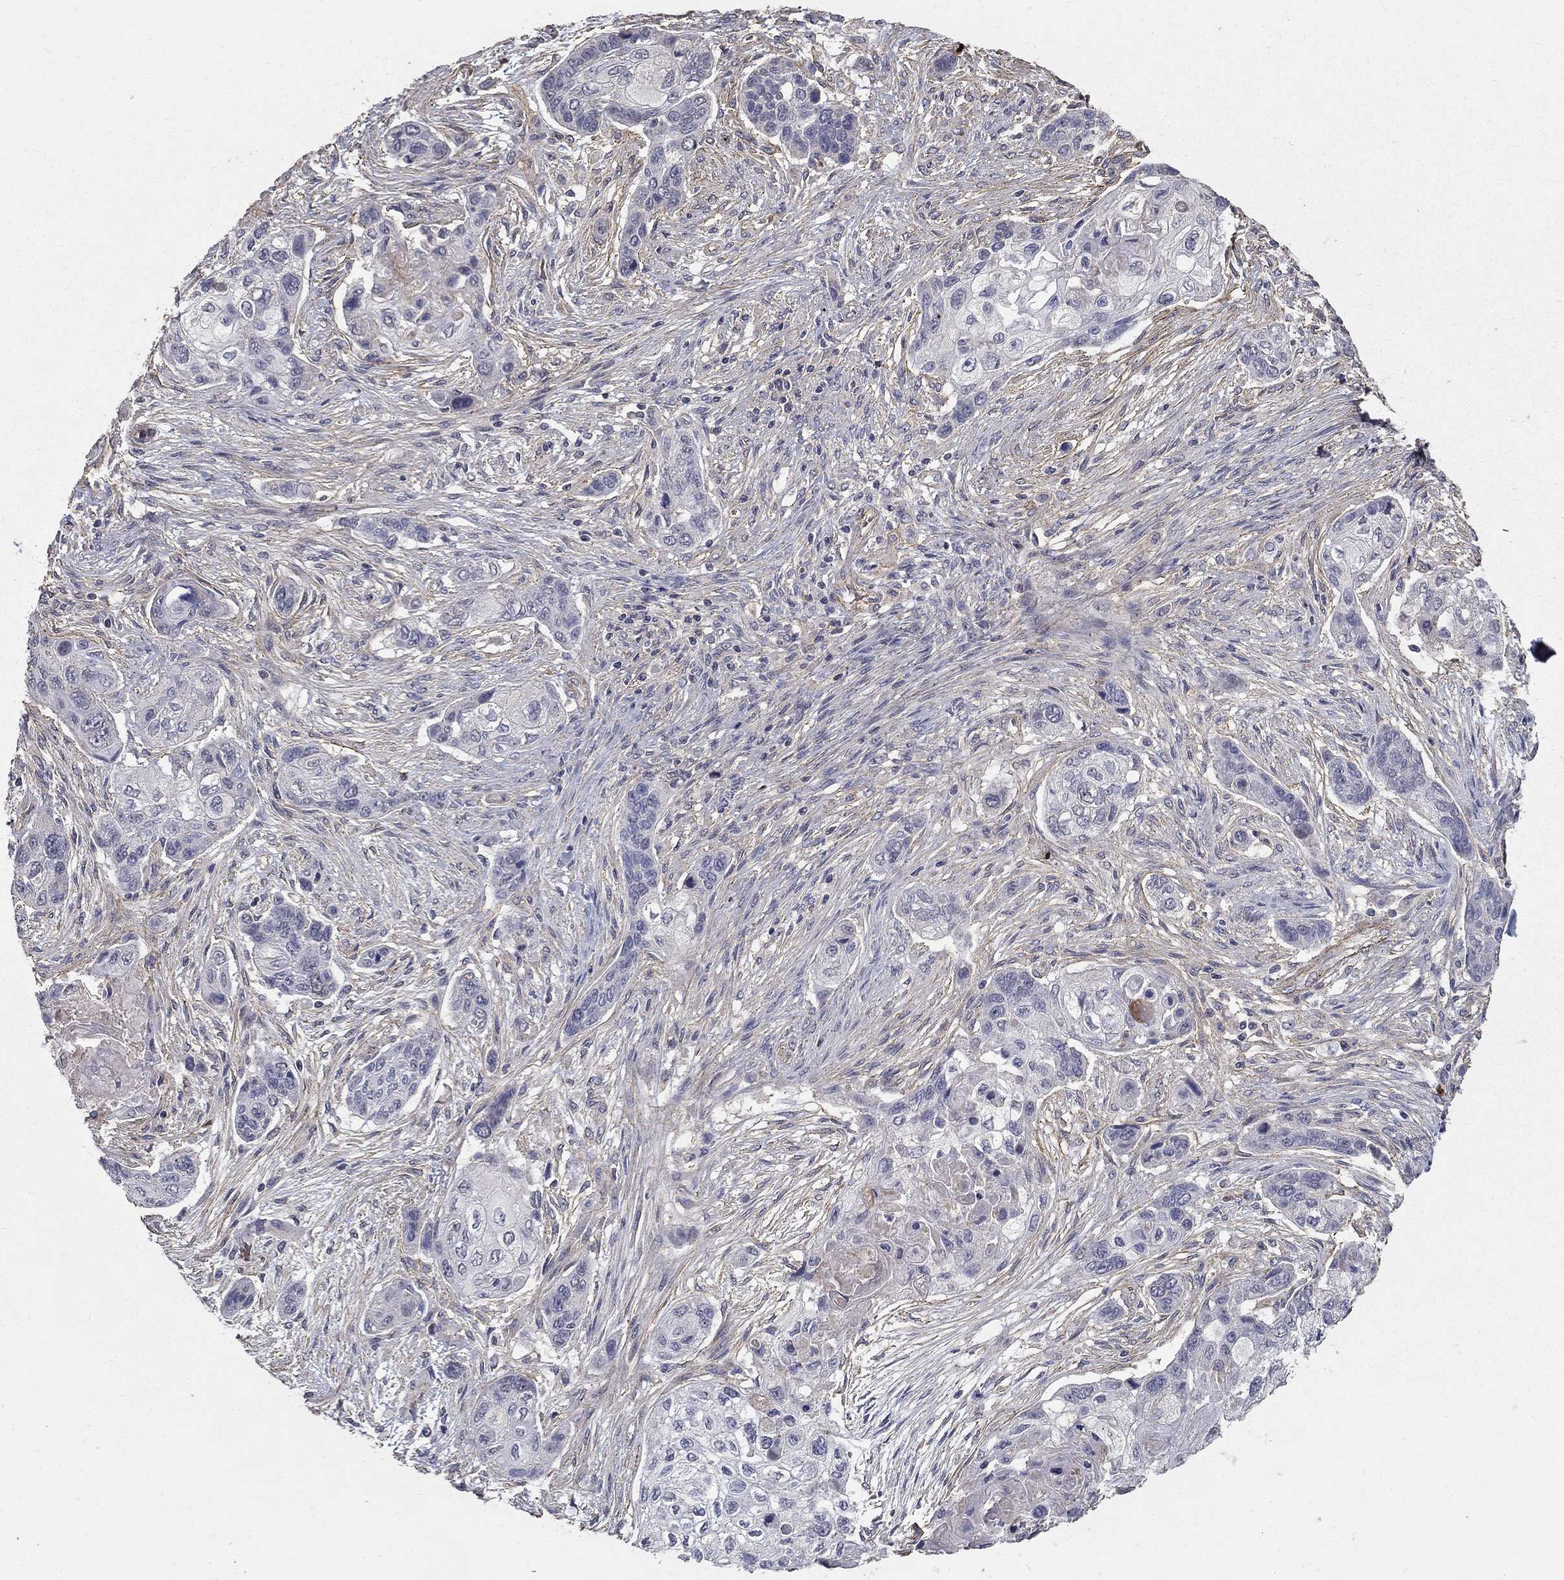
{"staining": {"intensity": "negative", "quantity": "none", "location": "none"}, "tissue": "lung cancer", "cell_type": "Tumor cells", "image_type": "cancer", "snomed": [{"axis": "morphology", "description": "Squamous cell carcinoma, NOS"}, {"axis": "topography", "description": "Lung"}], "caption": "Tumor cells are negative for brown protein staining in lung squamous cell carcinoma.", "gene": "MPP2", "patient": {"sex": "male", "age": 69}}